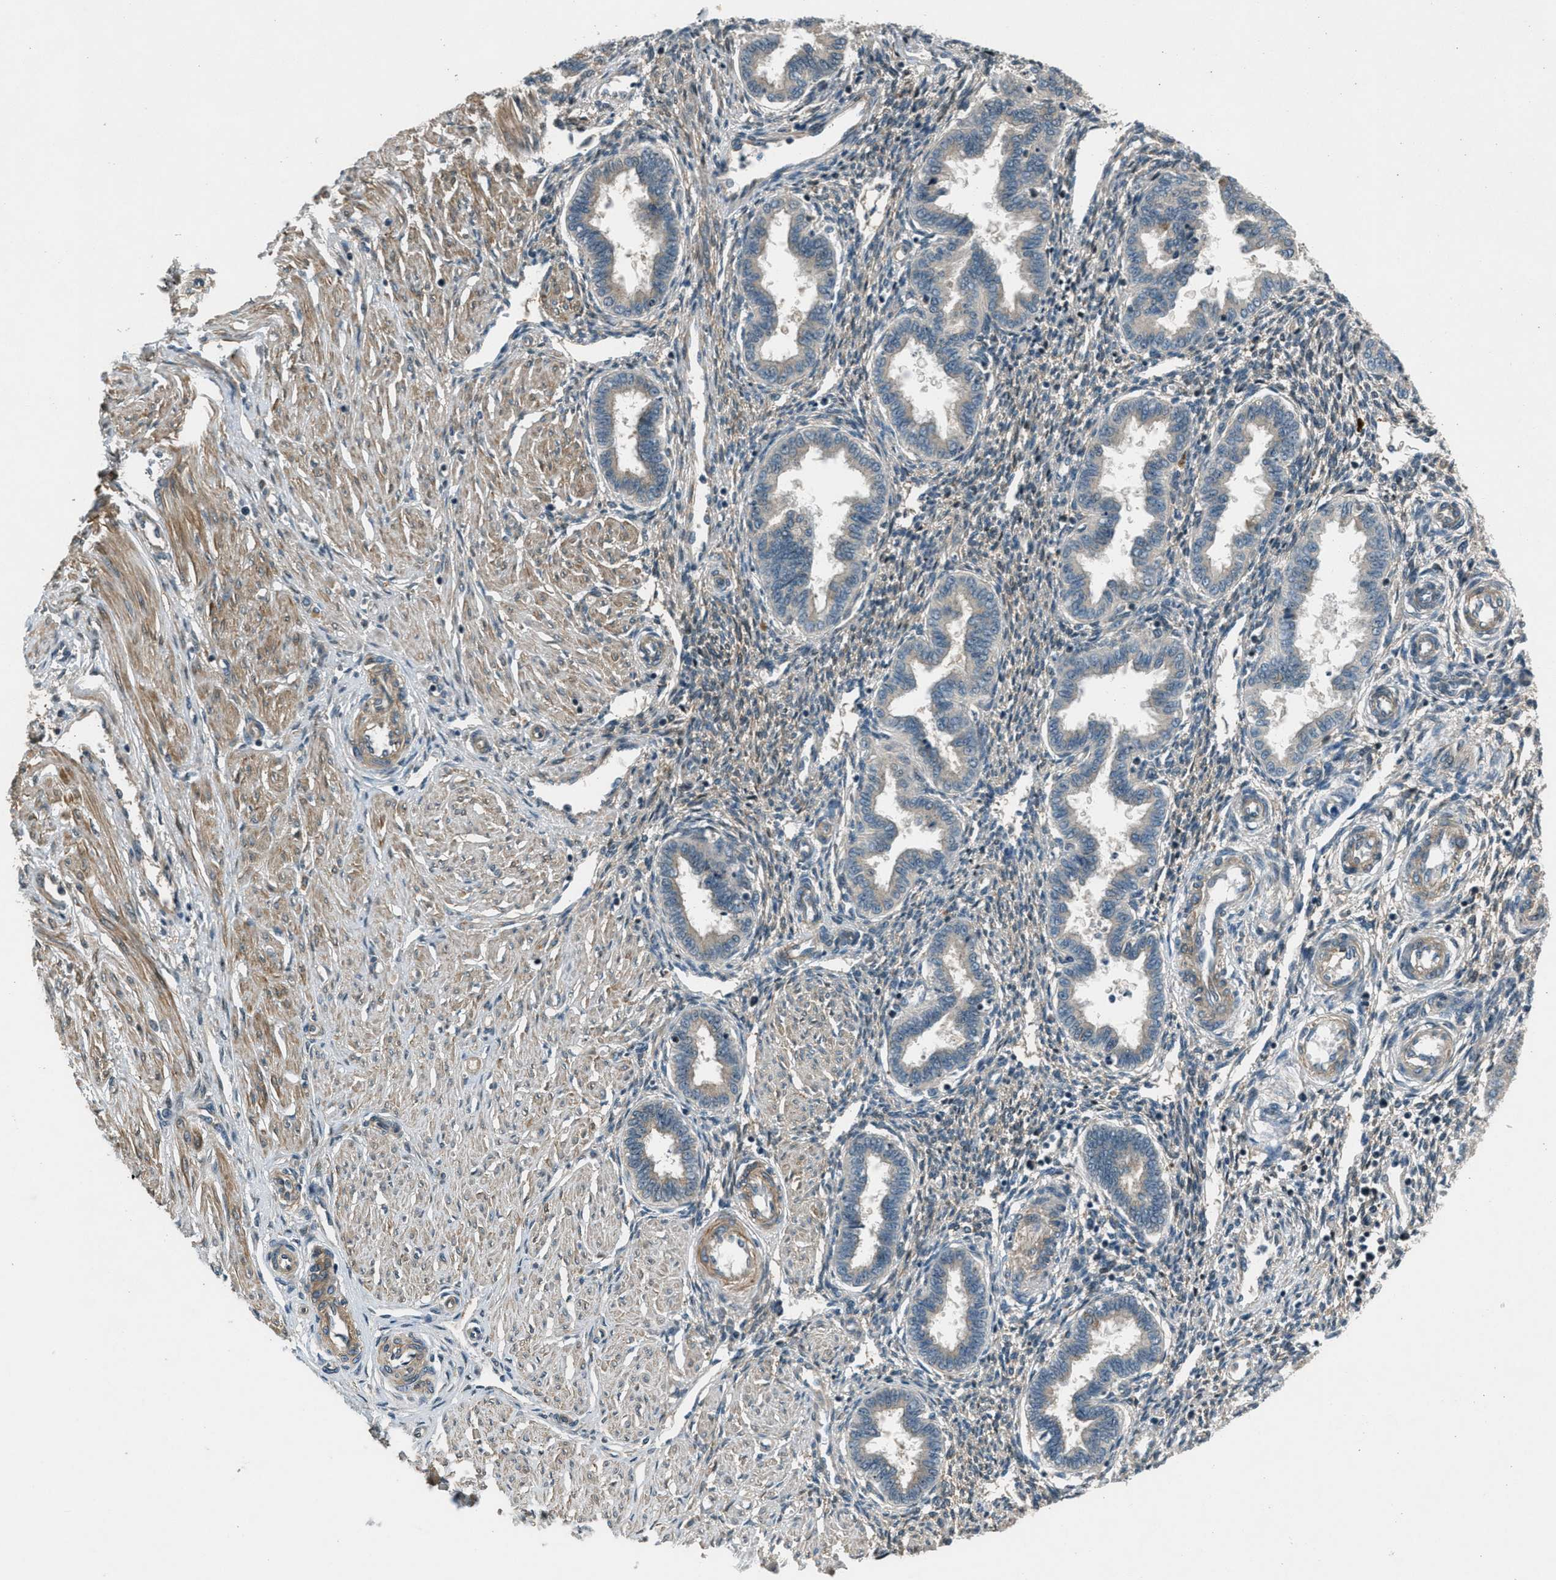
{"staining": {"intensity": "weak", "quantity": "25%-75%", "location": "cytoplasmic/membranous"}, "tissue": "endometrium", "cell_type": "Cells in endometrial stroma", "image_type": "normal", "snomed": [{"axis": "morphology", "description": "Normal tissue, NOS"}, {"axis": "topography", "description": "Endometrium"}], "caption": "IHC staining of benign endometrium, which exhibits low levels of weak cytoplasmic/membranous staining in about 25%-75% of cells in endometrial stroma indicating weak cytoplasmic/membranous protein expression. The staining was performed using DAB (brown) for protein detection and nuclei were counterstained in hematoxylin (blue).", "gene": "EPSTI1", "patient": {"sex": "female", "age": 33}}